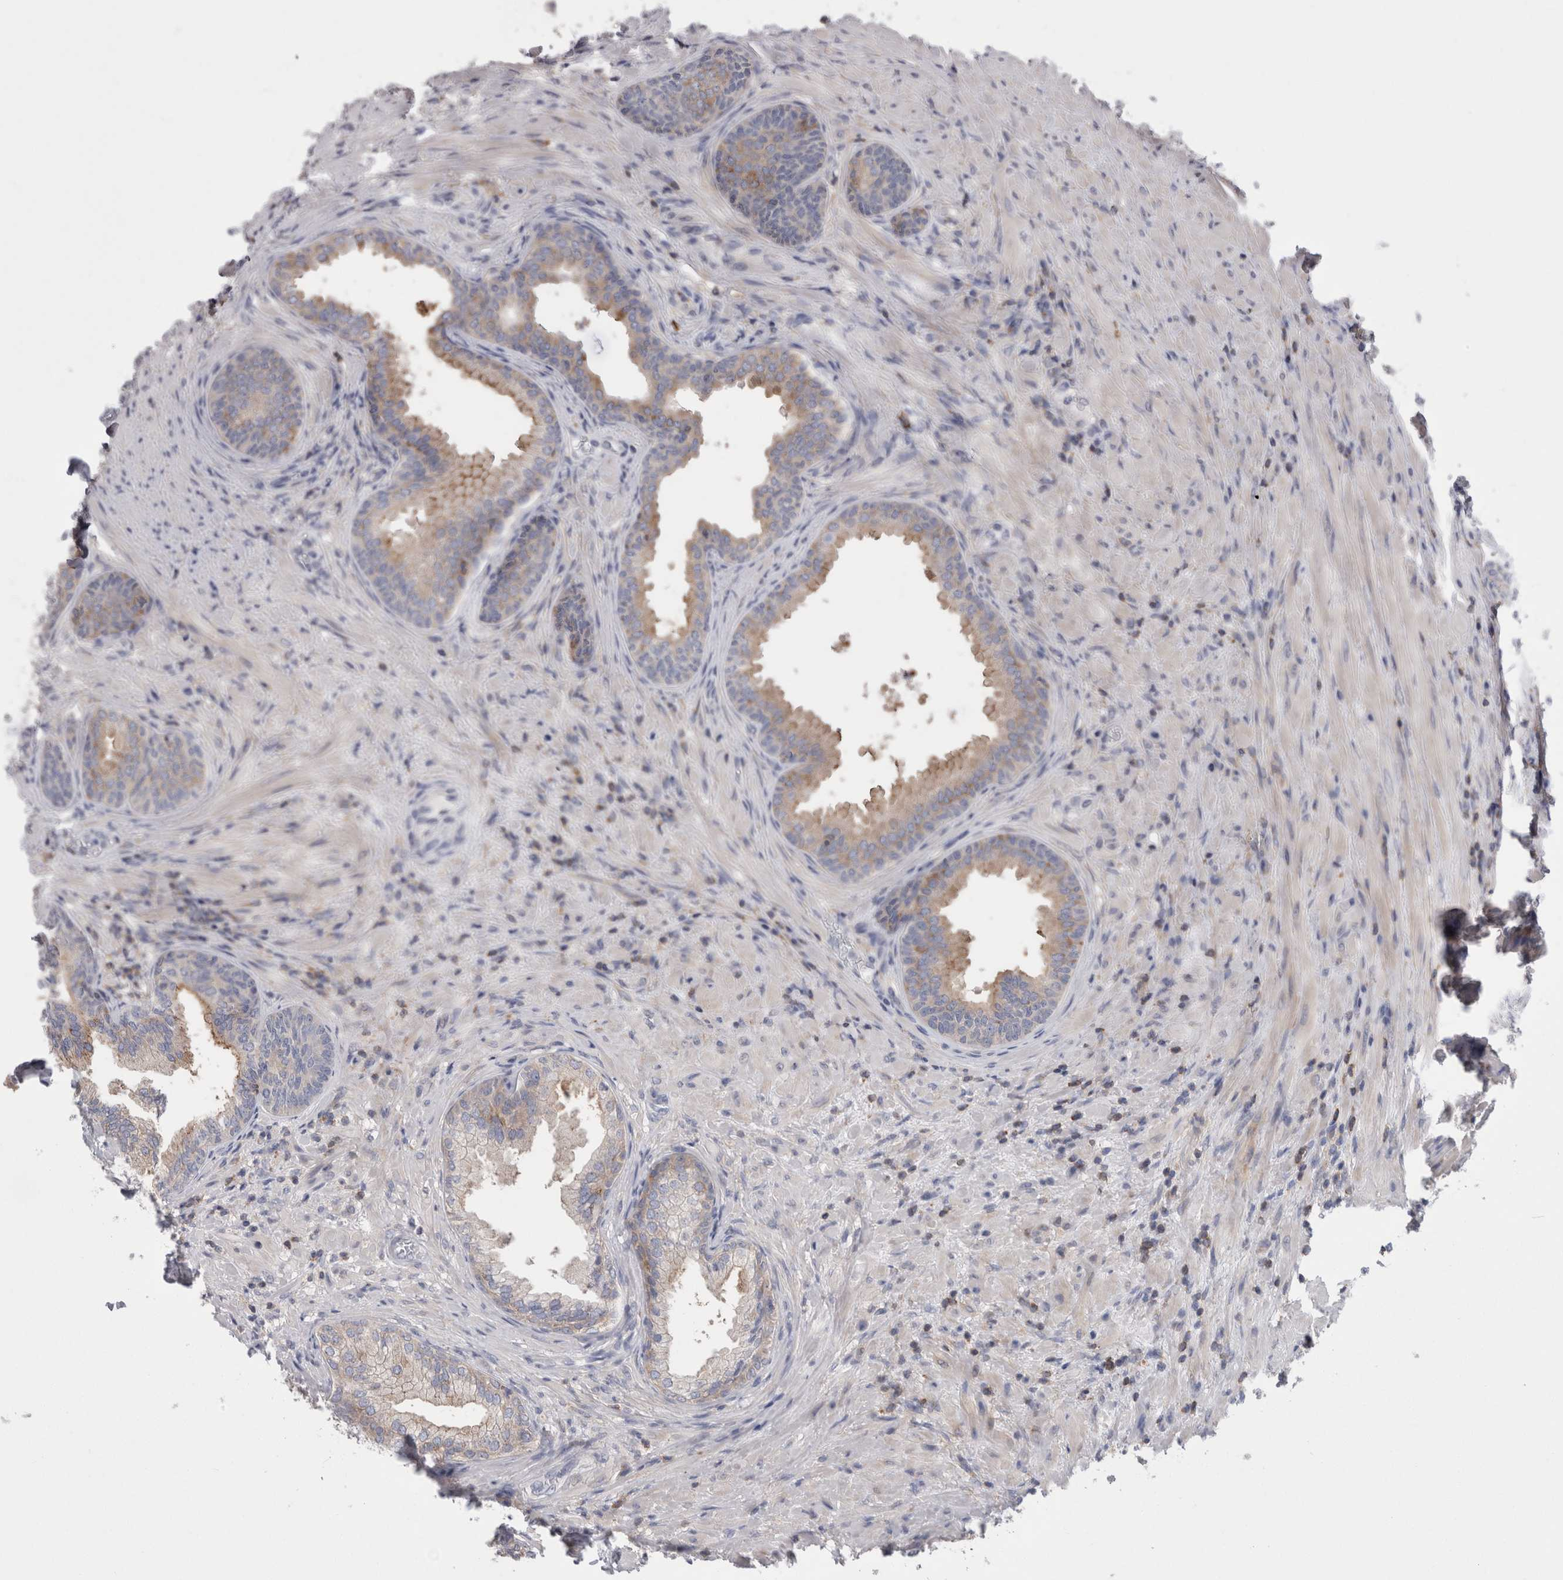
{"staining": {"intensity": "strong", "quantity": "25%-75%", "location": "cytoplasmic/membranous"}, "tissue": "prostate", "cell_type": "Glandular cells", "image_type": "normal", "snomed": [{"axis": "morphology", "description": "Normal tissue, NOS"}, {"axis": "topography", "description": "Prostate"}], "caption": "Normal prostate shows strong cytoplasmic/membranous expression in approximately 25%-75% of glandular cells, visualized by immunohistochemistry.", "gene": "DCTN6", "patient": {"sex": "male", "age": 76}}